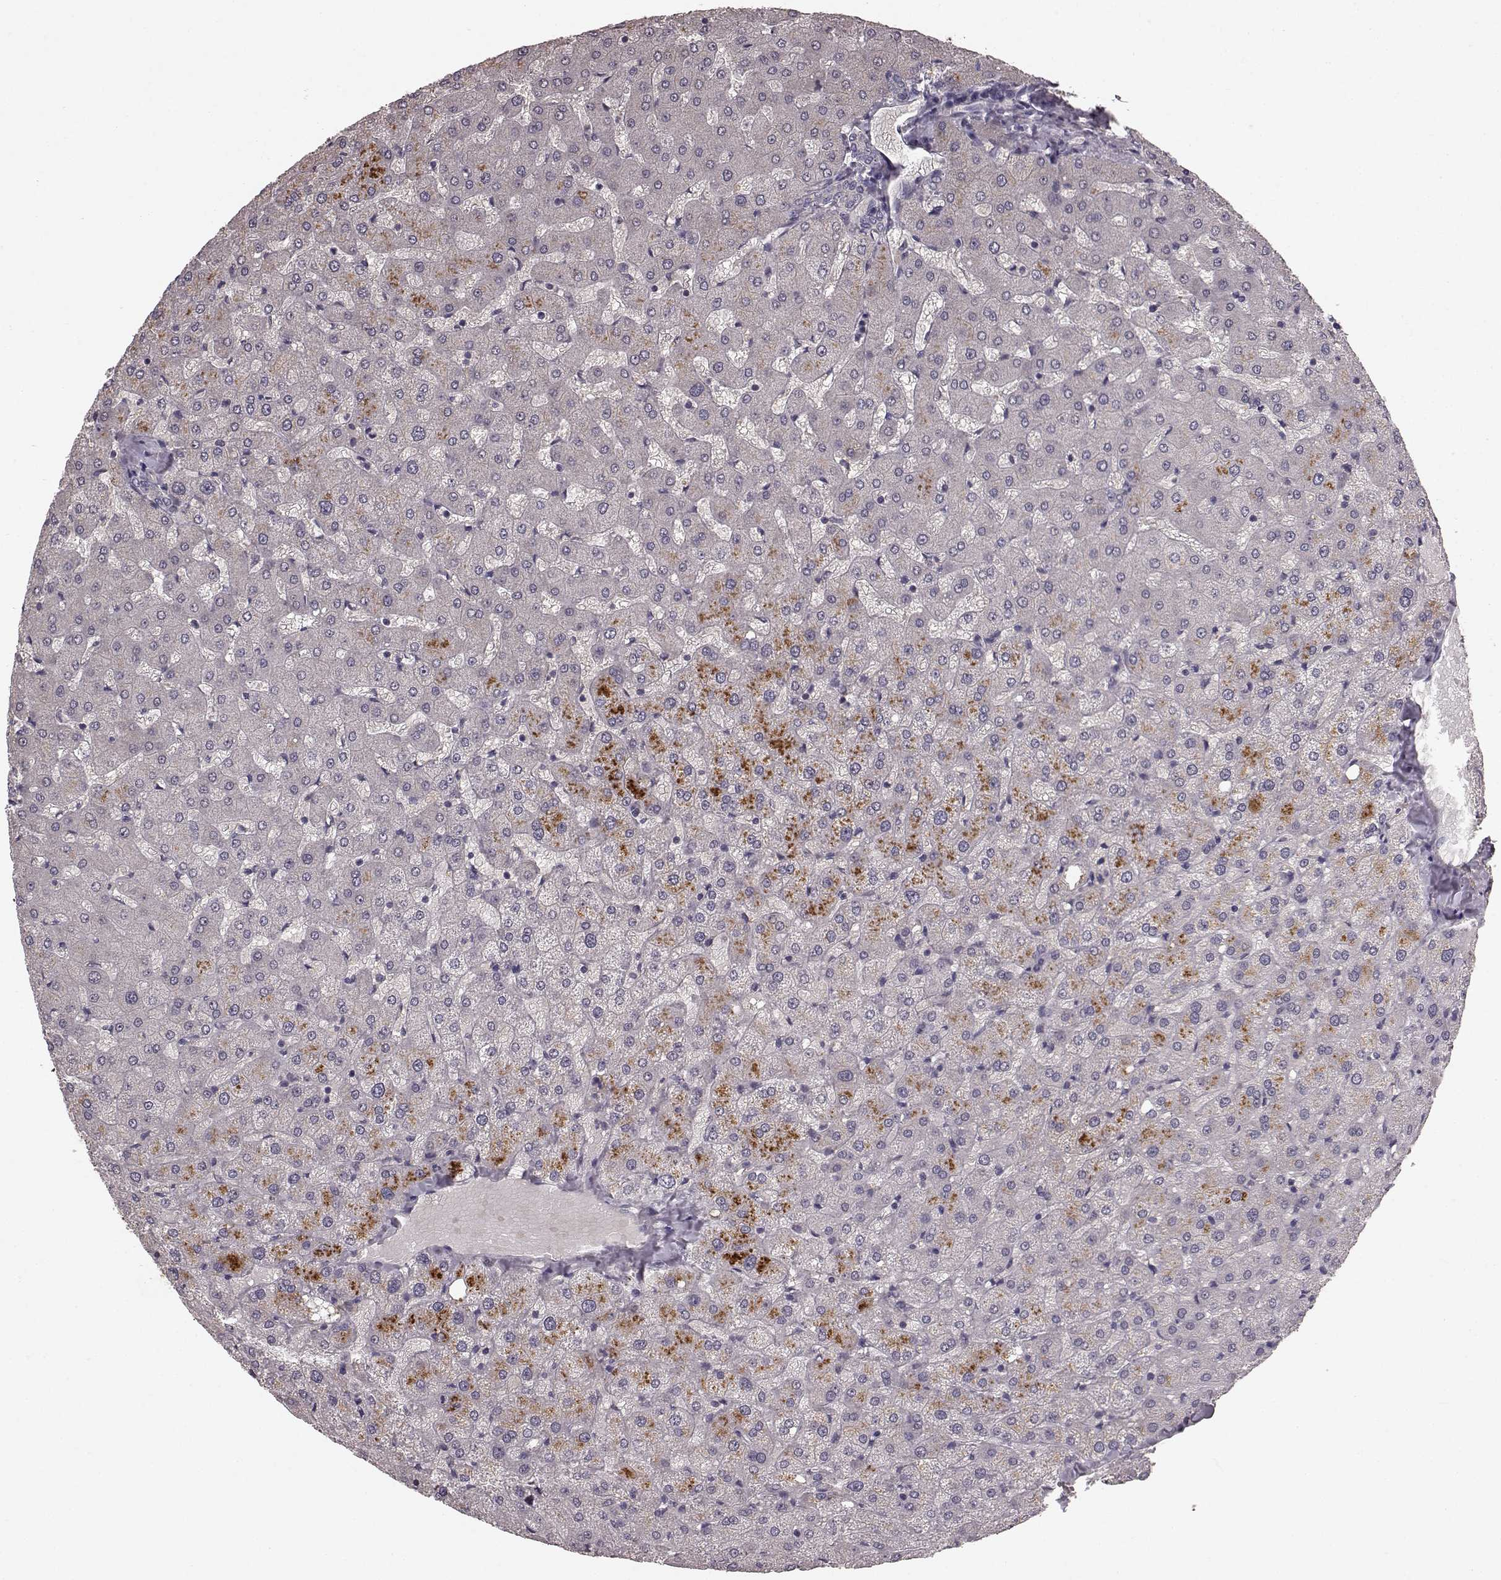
{"staining": {"intensity": "negative", "quantity": "none", "location": "none"}, "tissue": "liver", "cell_type": "Cholangiocytes", "image_type": "normal", "snomed": [{"axis": "morphology", "description": "Normal tissue, NOS"}, {"axis": "topography", "description": "Liver"}], "caption": "Immunohistochemical staining of unremarkable human liver displays no significant positivity in cholangiocytes. (DAB immunohistochemistry visualized using brightfield microscopy, high magnification).", "gene": "SLC22A18", "patient": {"sex": "female", "age": 50}}